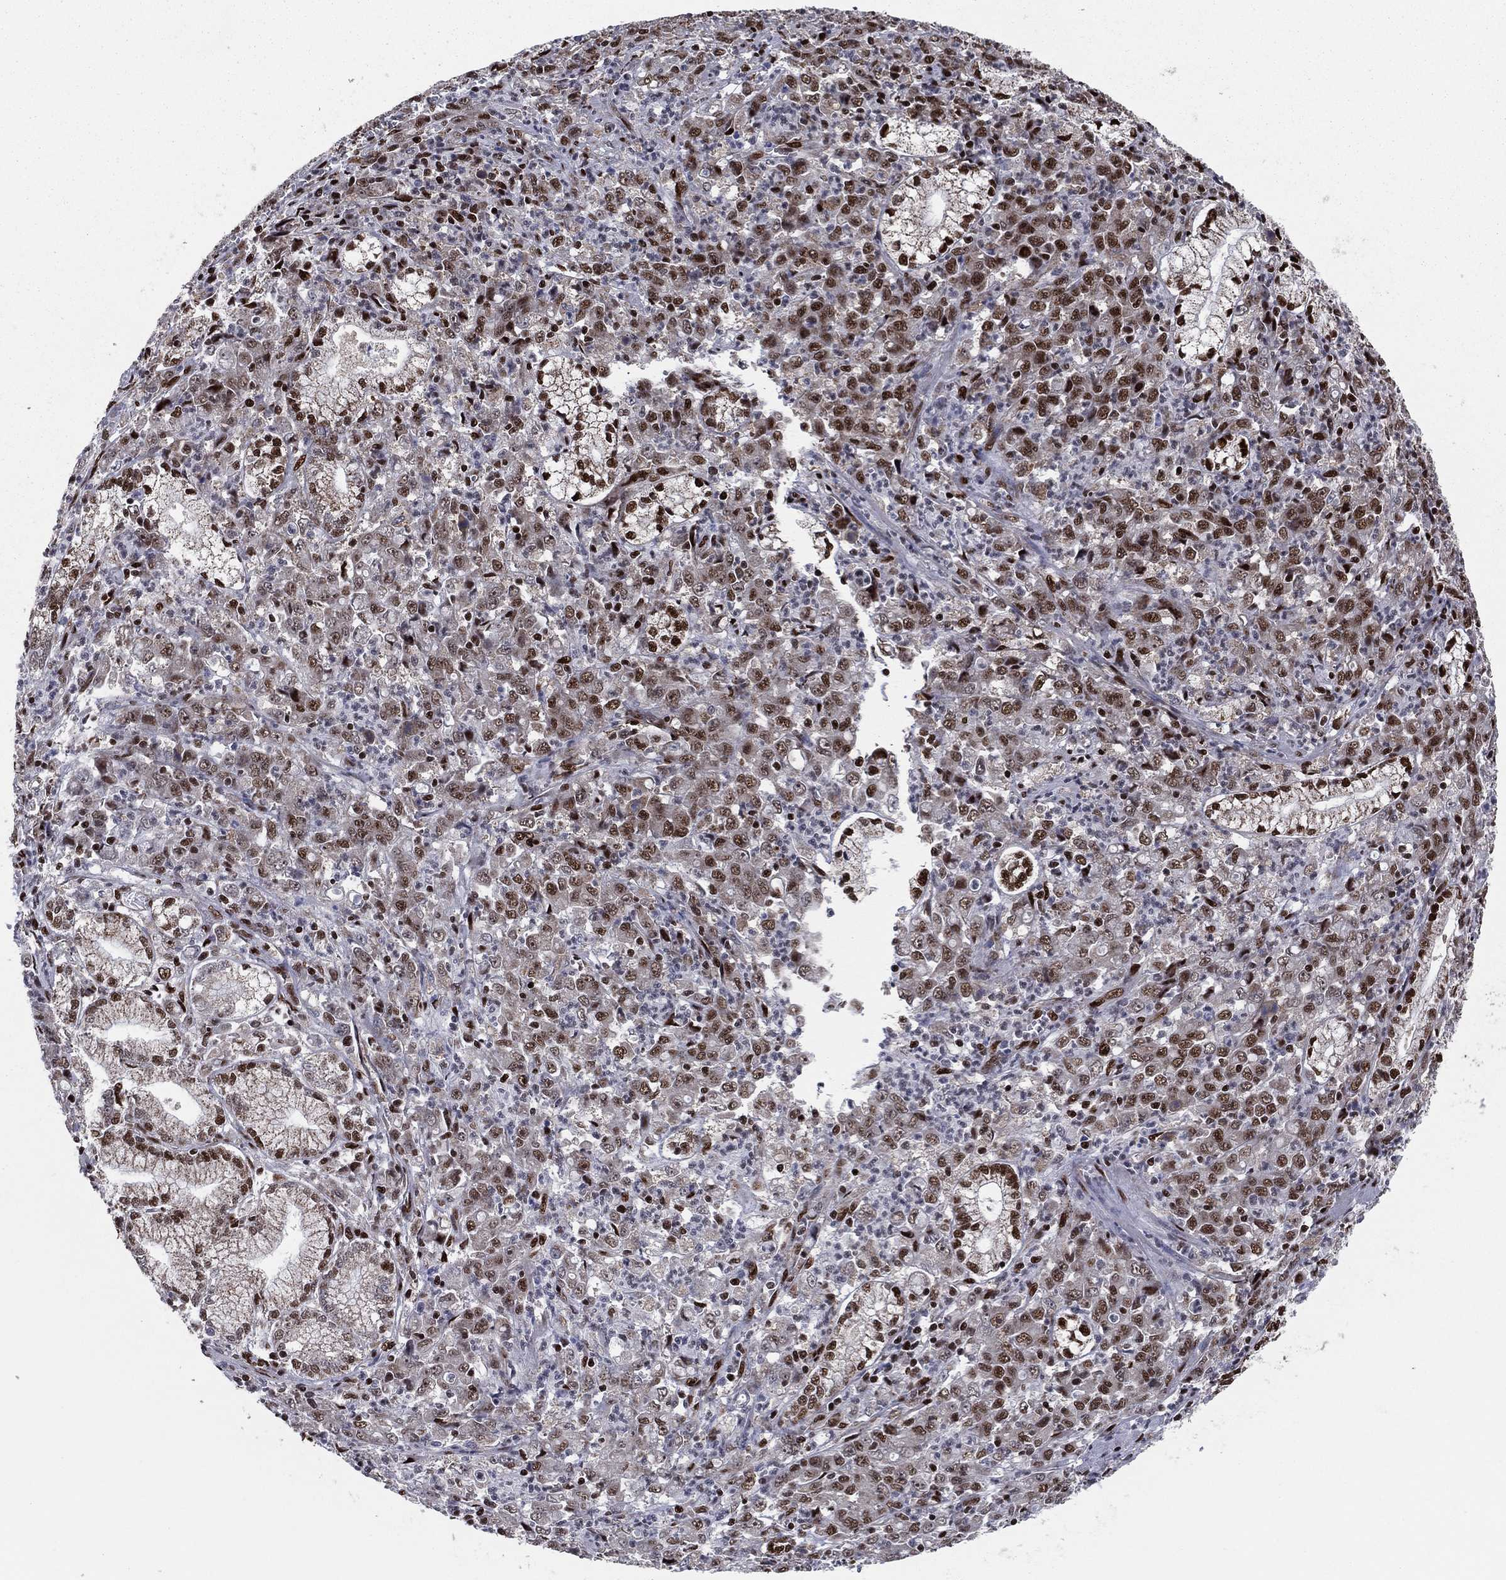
{"staining": {"intensity": "moderate", "quantity": ">75%", "location": "nuclear"}, "tissue": "stomach cancer", "cell_type": "Tumor cells", "image_type": "cancer", "snomed": [{"axis": "morphology", "description": "Adenocarcinoma, NOS"}, {"axis": "topography", "description": "Stomach, lower"}], "caption": "An immunohistochemistry photomicrograph of neoplastic tissue is shown. Protein staining in brown highlights moderate nuclear positivity in stomach cancer (adenocarcinoma) within tumor cells. (Stains: DAB (3,3'-diaminobenzidine) in brown, nuclei in blue, Microscopy: brightfield microscopy at high magnification).", "gene": "TP53BP1", "patient": {"sex": "female", "age": 71}}